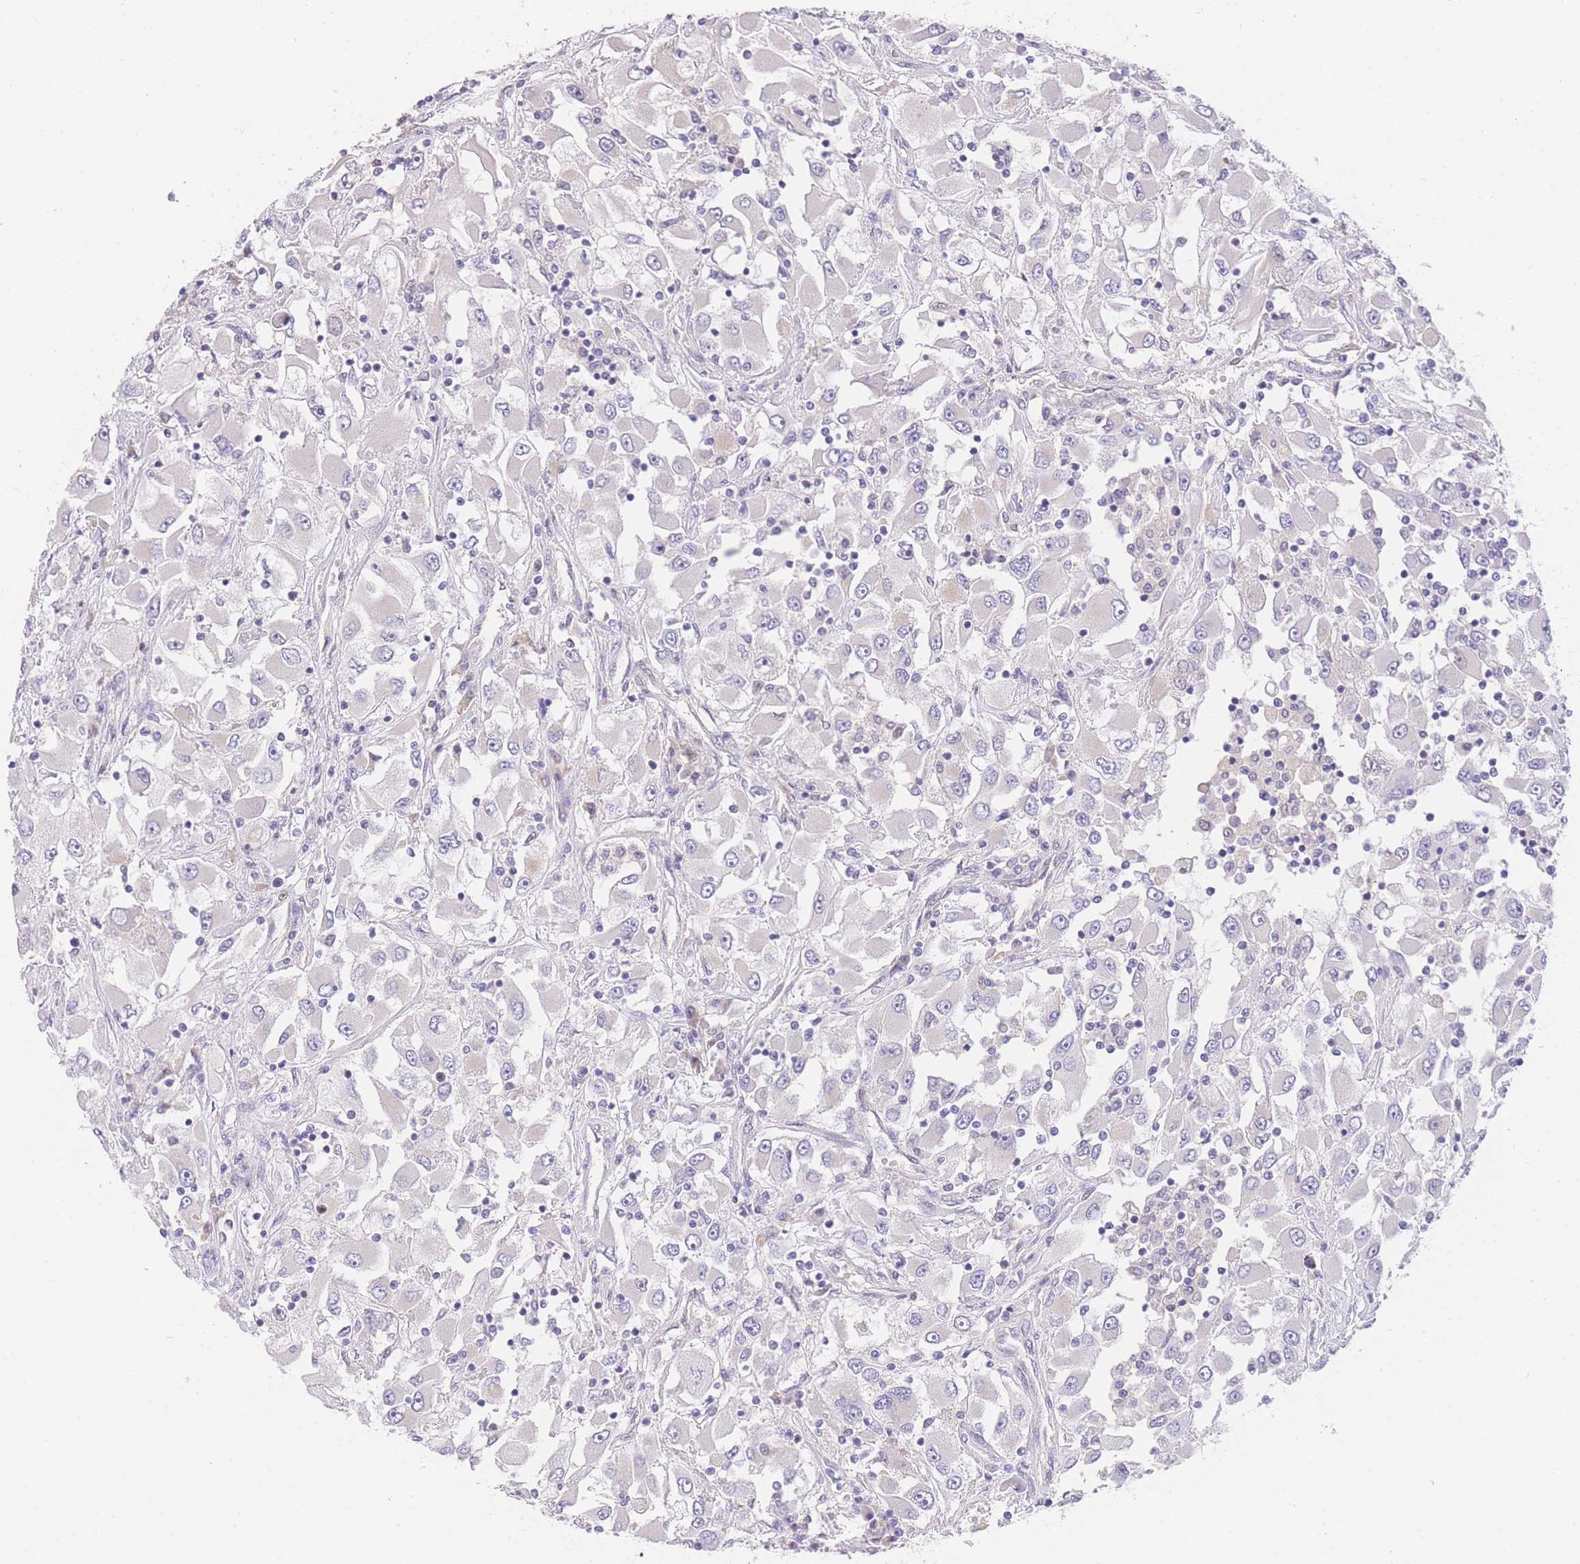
{"staining": {"intensity": "negative", "quantity": "none", "location": "none"}, "tissue": "renal cancer", "cell_type": "Tumor cells", "image_type": "cancer", "snomed": [{"axis": "morphology", "description": "Adenocarcinoma, NOS"}, {"axis": "topography", "description": "Kidney"}], "caption": "The micrograph exhibits no significant positivity in tumor cells of renal cancer (adenocarcinoma). (Brightfield microscopy of DAB (3,3'-diaminobenzidine) immunohistochemistry at high magnification).", "gene": "SLC35F2", "patient": {"sex": "female", "age": 52}}